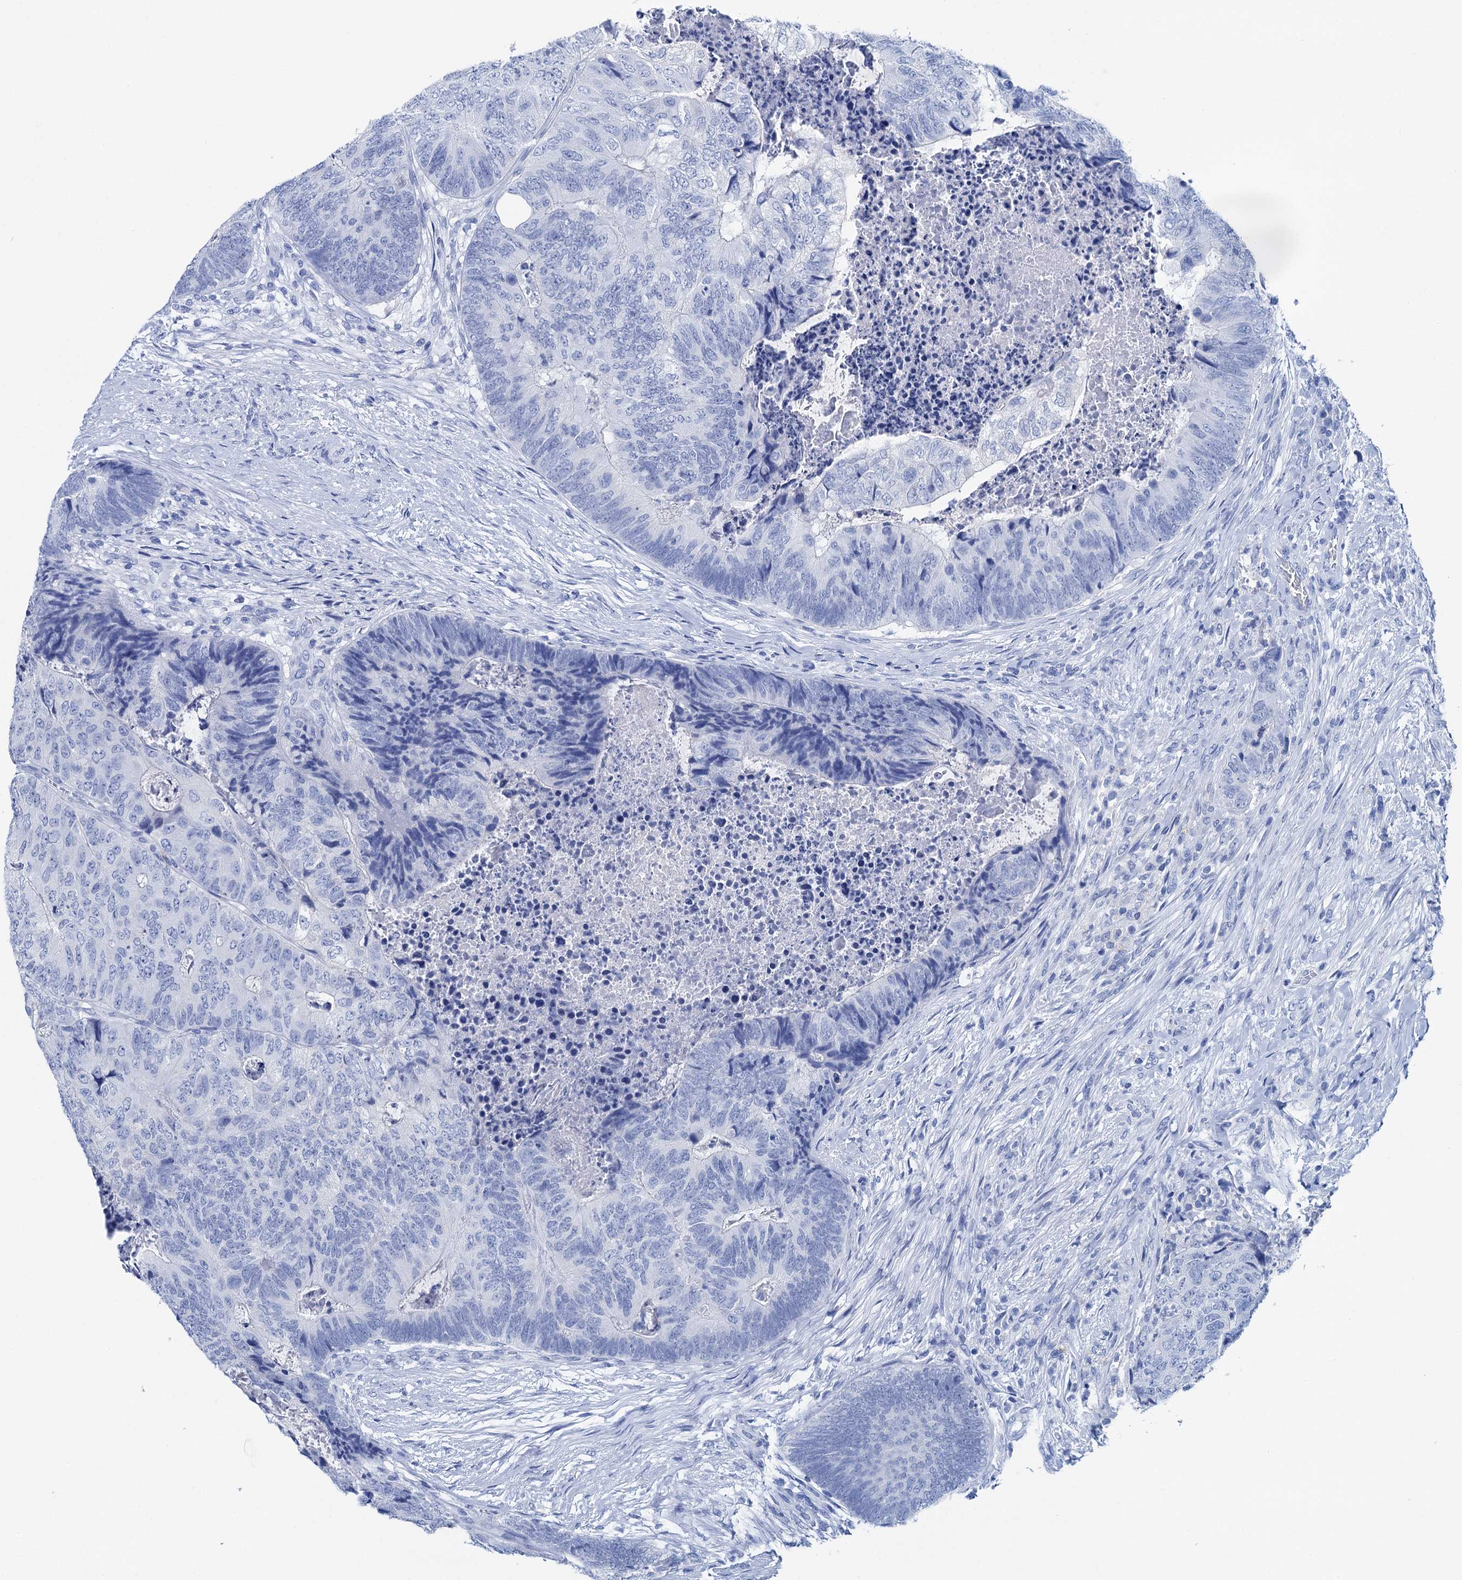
{"staining": {"intensity": "negative", "quantity": "none", "location": "none"}, "tissue": "colorectal cancer", "cell_type": "Tumor cells", "image_type": "cancer", "snomed": [{"axis": "morphology", "description": "Adenocarcinoma, NOS"}, {"axis": "topography", "description": "Colon"}], "caption": "This is a histopathology image of immunohistochemistry staining of colorectal adenocarcinoma, which shows no expression in tumor cells.", "gene": "BRINP1", "patient": {"sex": "female", "age": 67}}